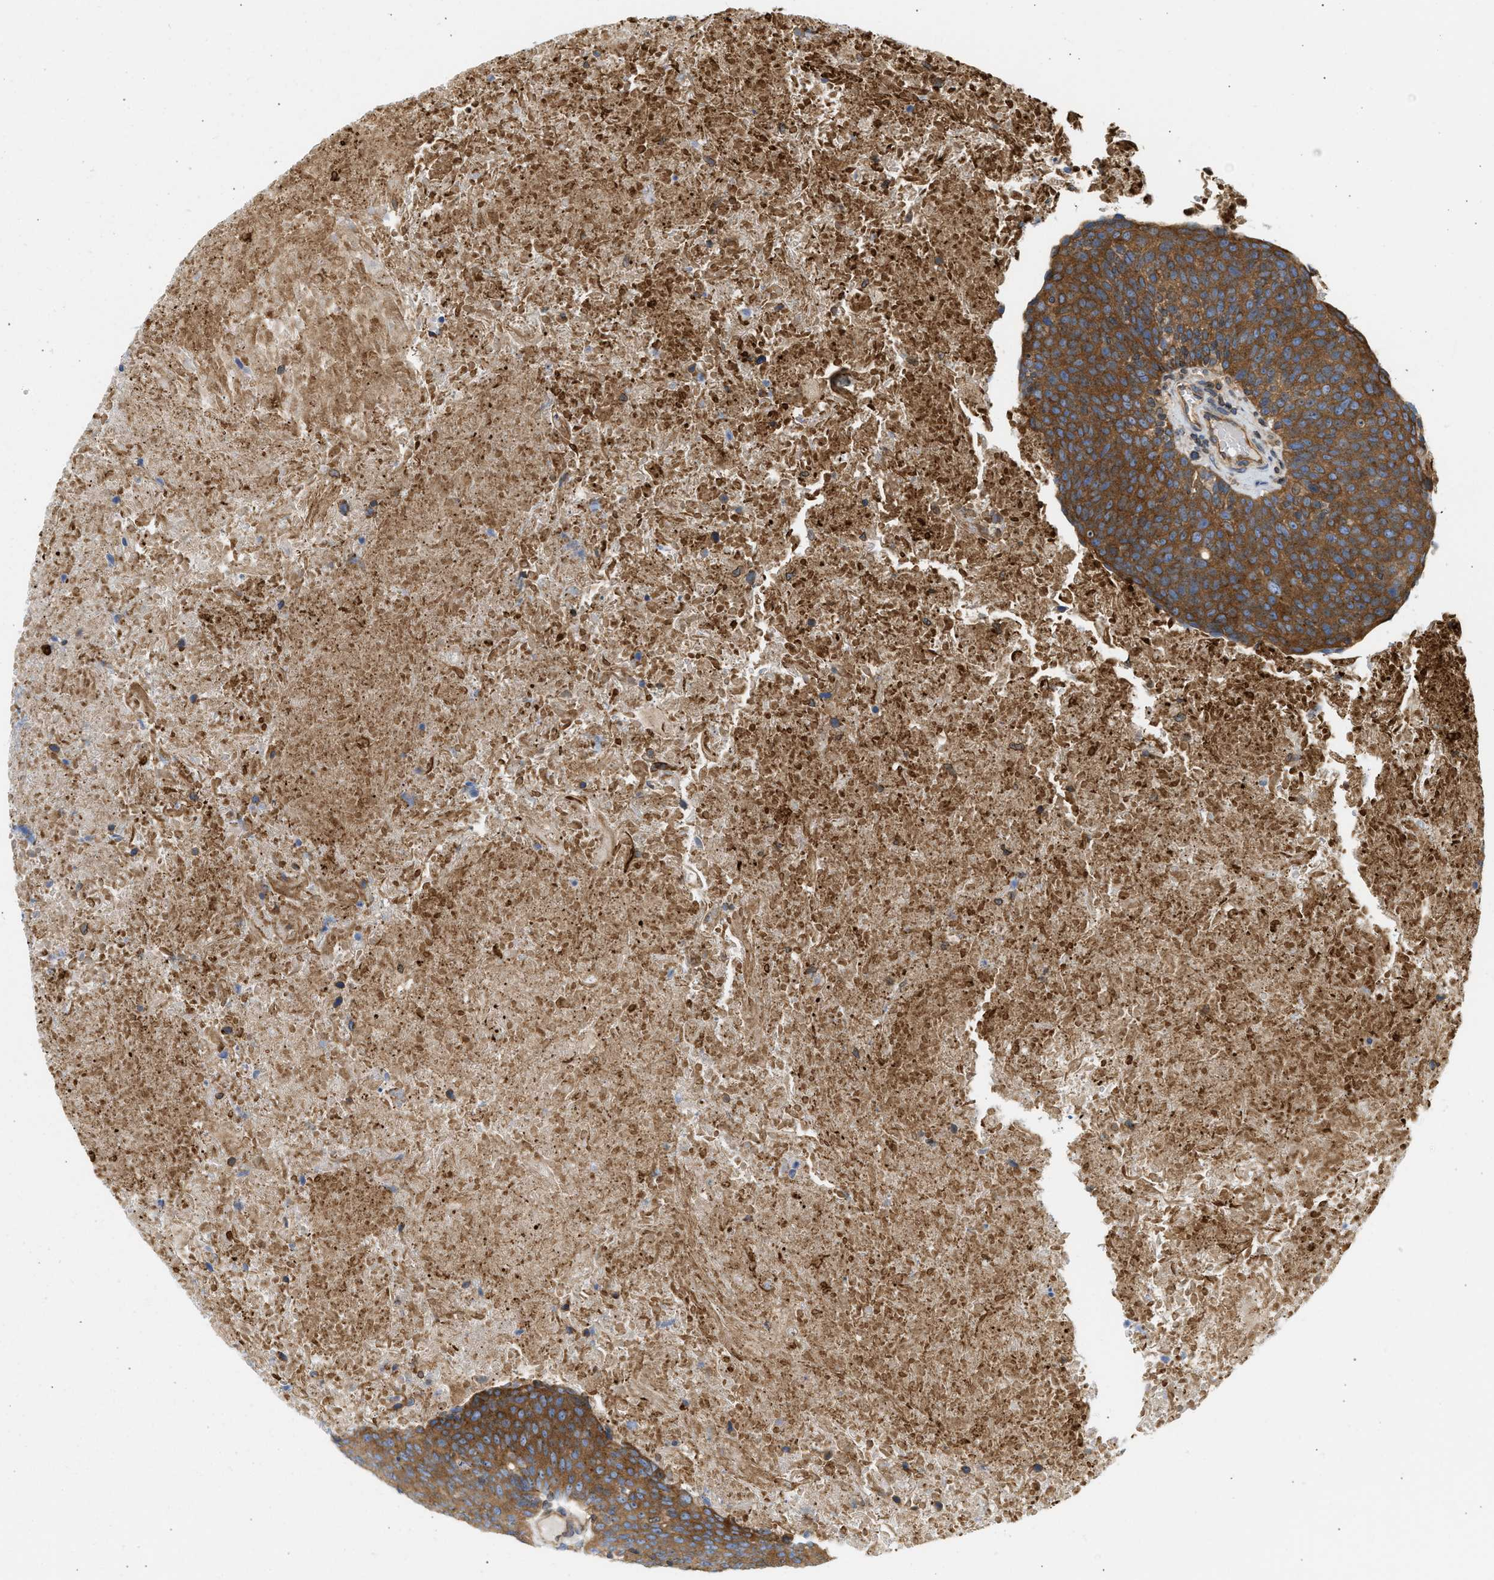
{"staining": {"intensity": "strong", "quantity": ">75%", "location": "cytoplasmic/membranous"}, "tissue": "head and neck cancer", "cell_type": "Tumor cells", "image_type": "cancer", "snomed": [{"axis": "morphology", "description": "Squamous cell carcinoma, NOS"}, {"axis": "morphology", "description": "Squamous cell carcinoma, metastatic, NOS"}, {"axis": "topography", "description": "Lymph node"}, {"axis": "topography", "description": "Head-Neck"}], "caption": "IHC histopathology image of human head and neck cancer (squamous cell carcinoma) stained for a protein (brown), which exhibits high levels of strong cytoplasmic/membranous expression in about >75% of tumor cells.", "gene": "STRN", "patient": {"sex": "male", "age": 62}}